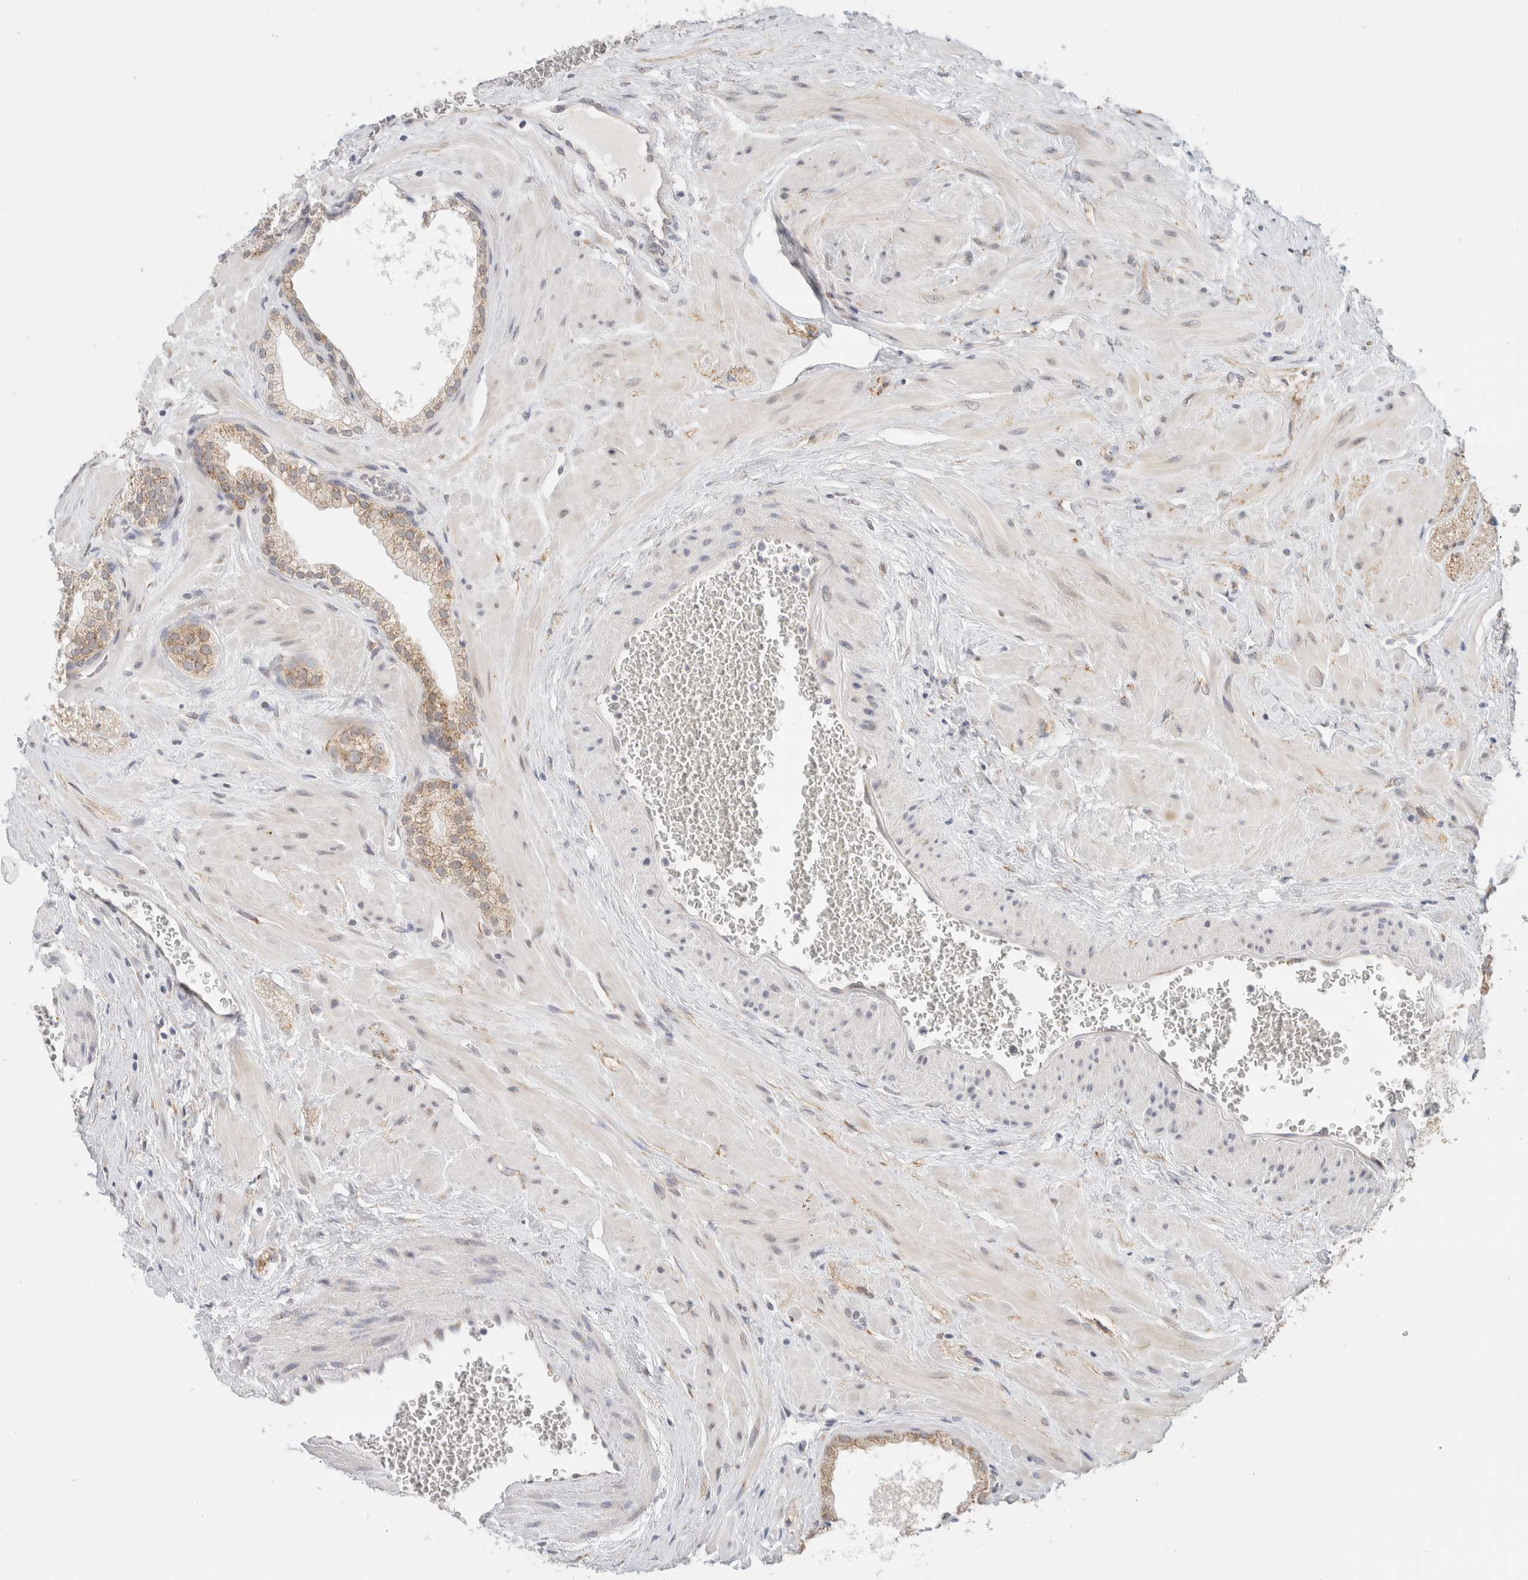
{"staining": {"intensity": "moderate", "quantity": ">75%", "location": "cytoplasmic/membranous"}, "tissue": "prostate", "cell_type": "Glandular cells", "image_type": "normal", "snomed": [{"axis": "morphology", "description": "Normal tissue, NOS"}, {"axis": "morphology", "description": "Urothelial carcinoma, Low grade"}, {"axis": "topography", "description": "Urinary bladder"}, {"axis": "topography", "description": "Prostate"}], "caption": "IHC (DAB (3,3'-diaminobenzidine)) staining of unremarkable prostate demonstrates moderate cytoplasmic/membranous protein staining in approximately >75% of glandular cells.", "gene": "HDLBP", "patient": {"sex": "male", "age": 60}}